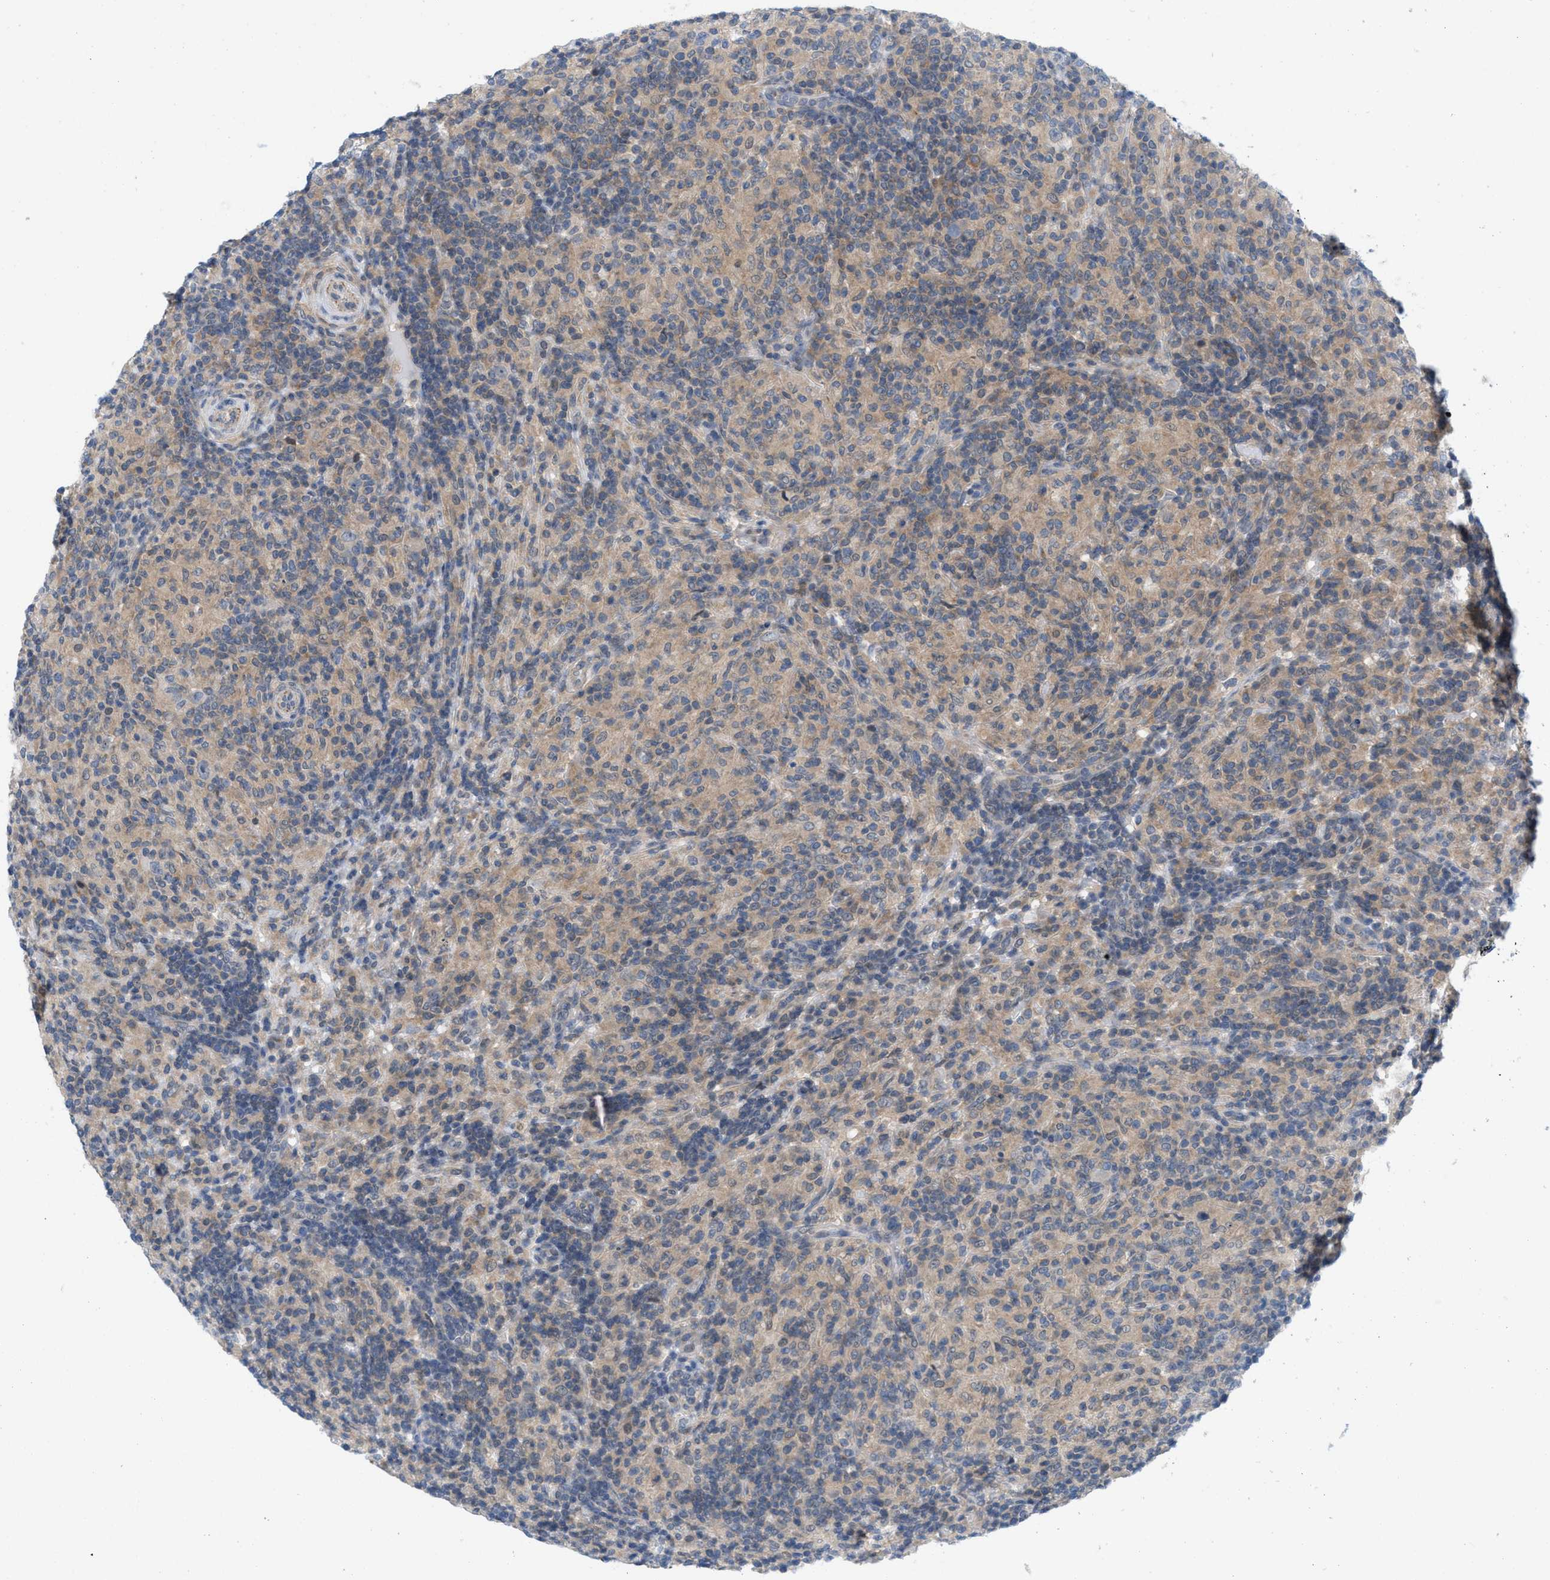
{"staining": {"intensity": "negative", "quantity": "none", "location": "none"}, "tissue": "lymphoma", "cell_type": "Tumor cells", "image_type": "cancer", "snomed": [{"axis": "morphology", "description": "Hodgkin's disease, NOS"}, {"axis": "topography", "description": "Lymph node"}], "caption": "Tumor cells are negative for brown protein staining in lymphoma.", "gene": "WIPI2", "patient": {"sex": "male", "age": 70}}